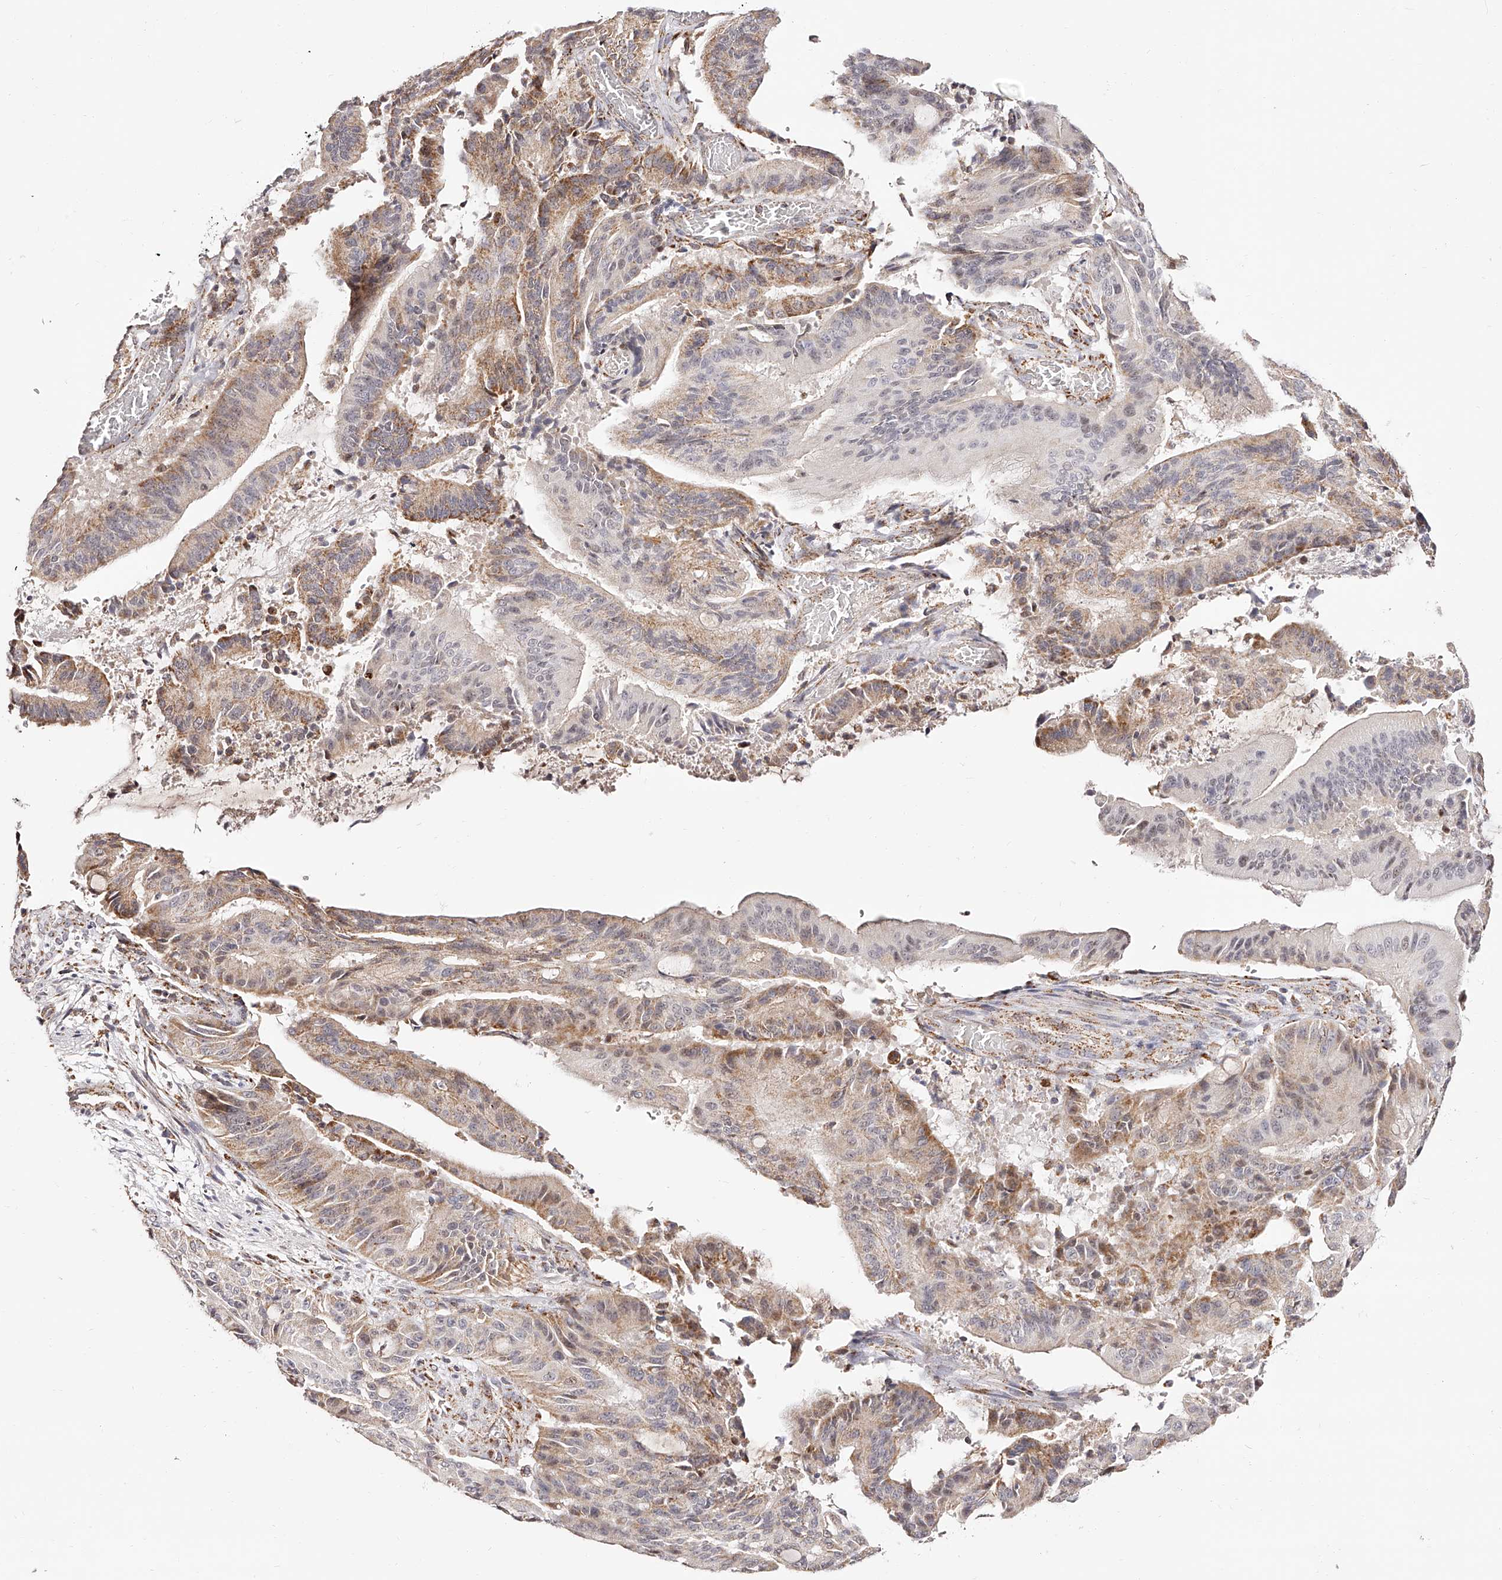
{"staining": {"intensity": "moderate", "quantity": "25%-75%", "location": "cytoplasmic/membranous"}, "tissue": "liver cancer", "cell_type": "Tumor cells", "image_type": "cancer", "snomed": [{"axis": "morphology", "description": "Normal tissue, NOS"}, {"axis": "morphology", "description": "Cholangiocarcinoma"}, {"axis": "topography", "description": "Liver"}, {"axis": "topography", "description": "Peripheral nerve tissue"}], "caption": "This micrograph shows immunohistochemistry staining of liver cancer (cholangiocarcinoma), with medium moderate cytoplasmic/membranous staining in about 25%-75% of tumor cells.", "gene": "NDUFV3", "patient": {"sex": "female", "age": 73}}